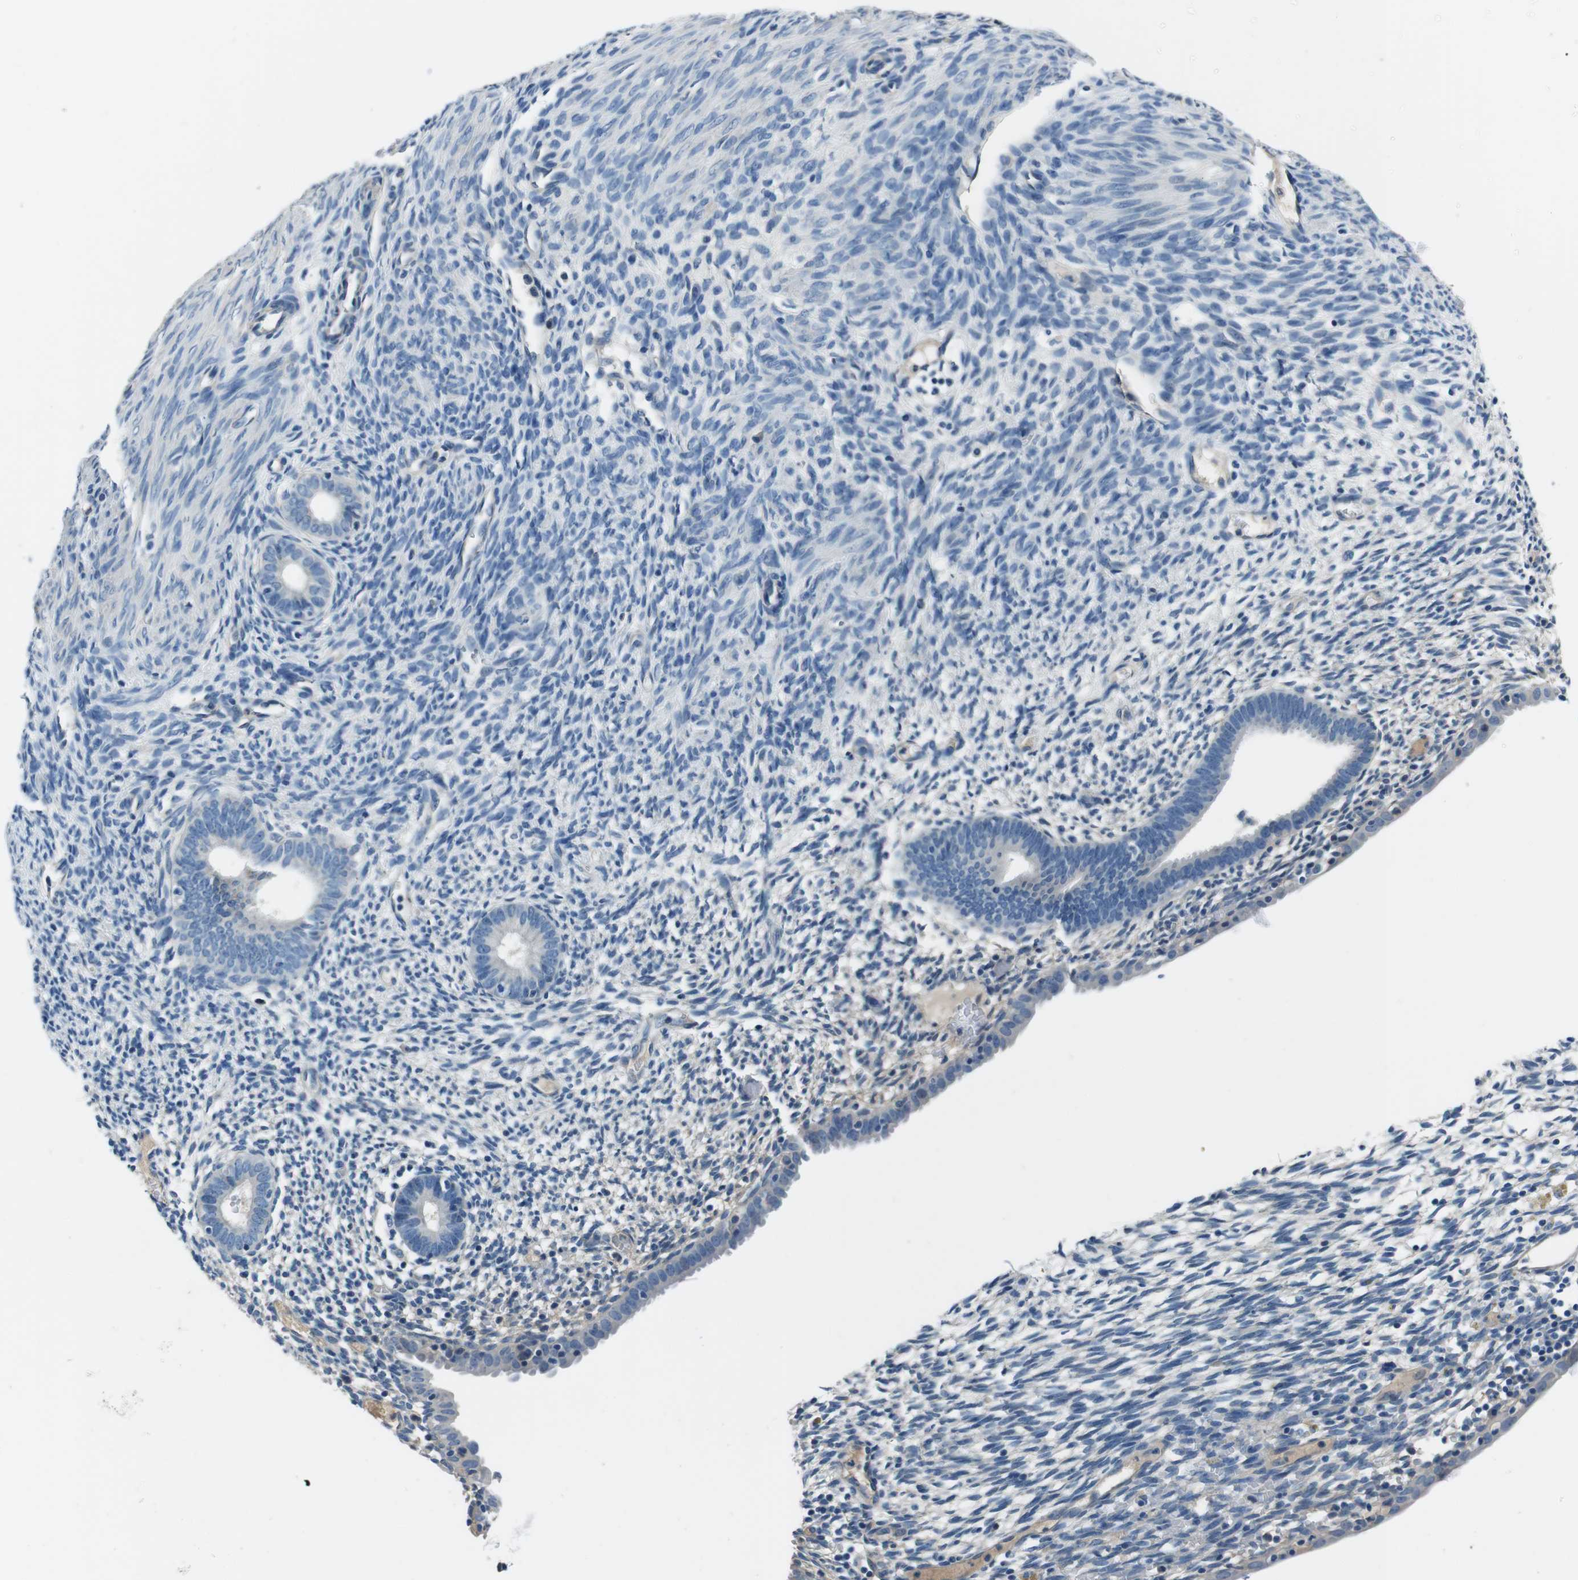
{"staining": {"intensity": "negative", "quantity": "none", "location": "none"}, "tissue": "endometrium", "cell_type": "Cells in endometrial stroma", "image_type": "normal", "snomed": [{"axis": "morphology", "description": "Normal tissue, NOS"}, {"axis": "morphology", "description": "Atrophy, NOS"}, {"axis": "topography", "description": "Uterus"}, {"axis": "topography", "description": "Endometrium"}], "caption": "A high-resolution photomicrograph shows IHC staining of benign endometrium, which exhibits no significant positivity in cells in endometrial stroma.", "gene": "CASQ1", "patient": {"sex": "female", "age": 68}}